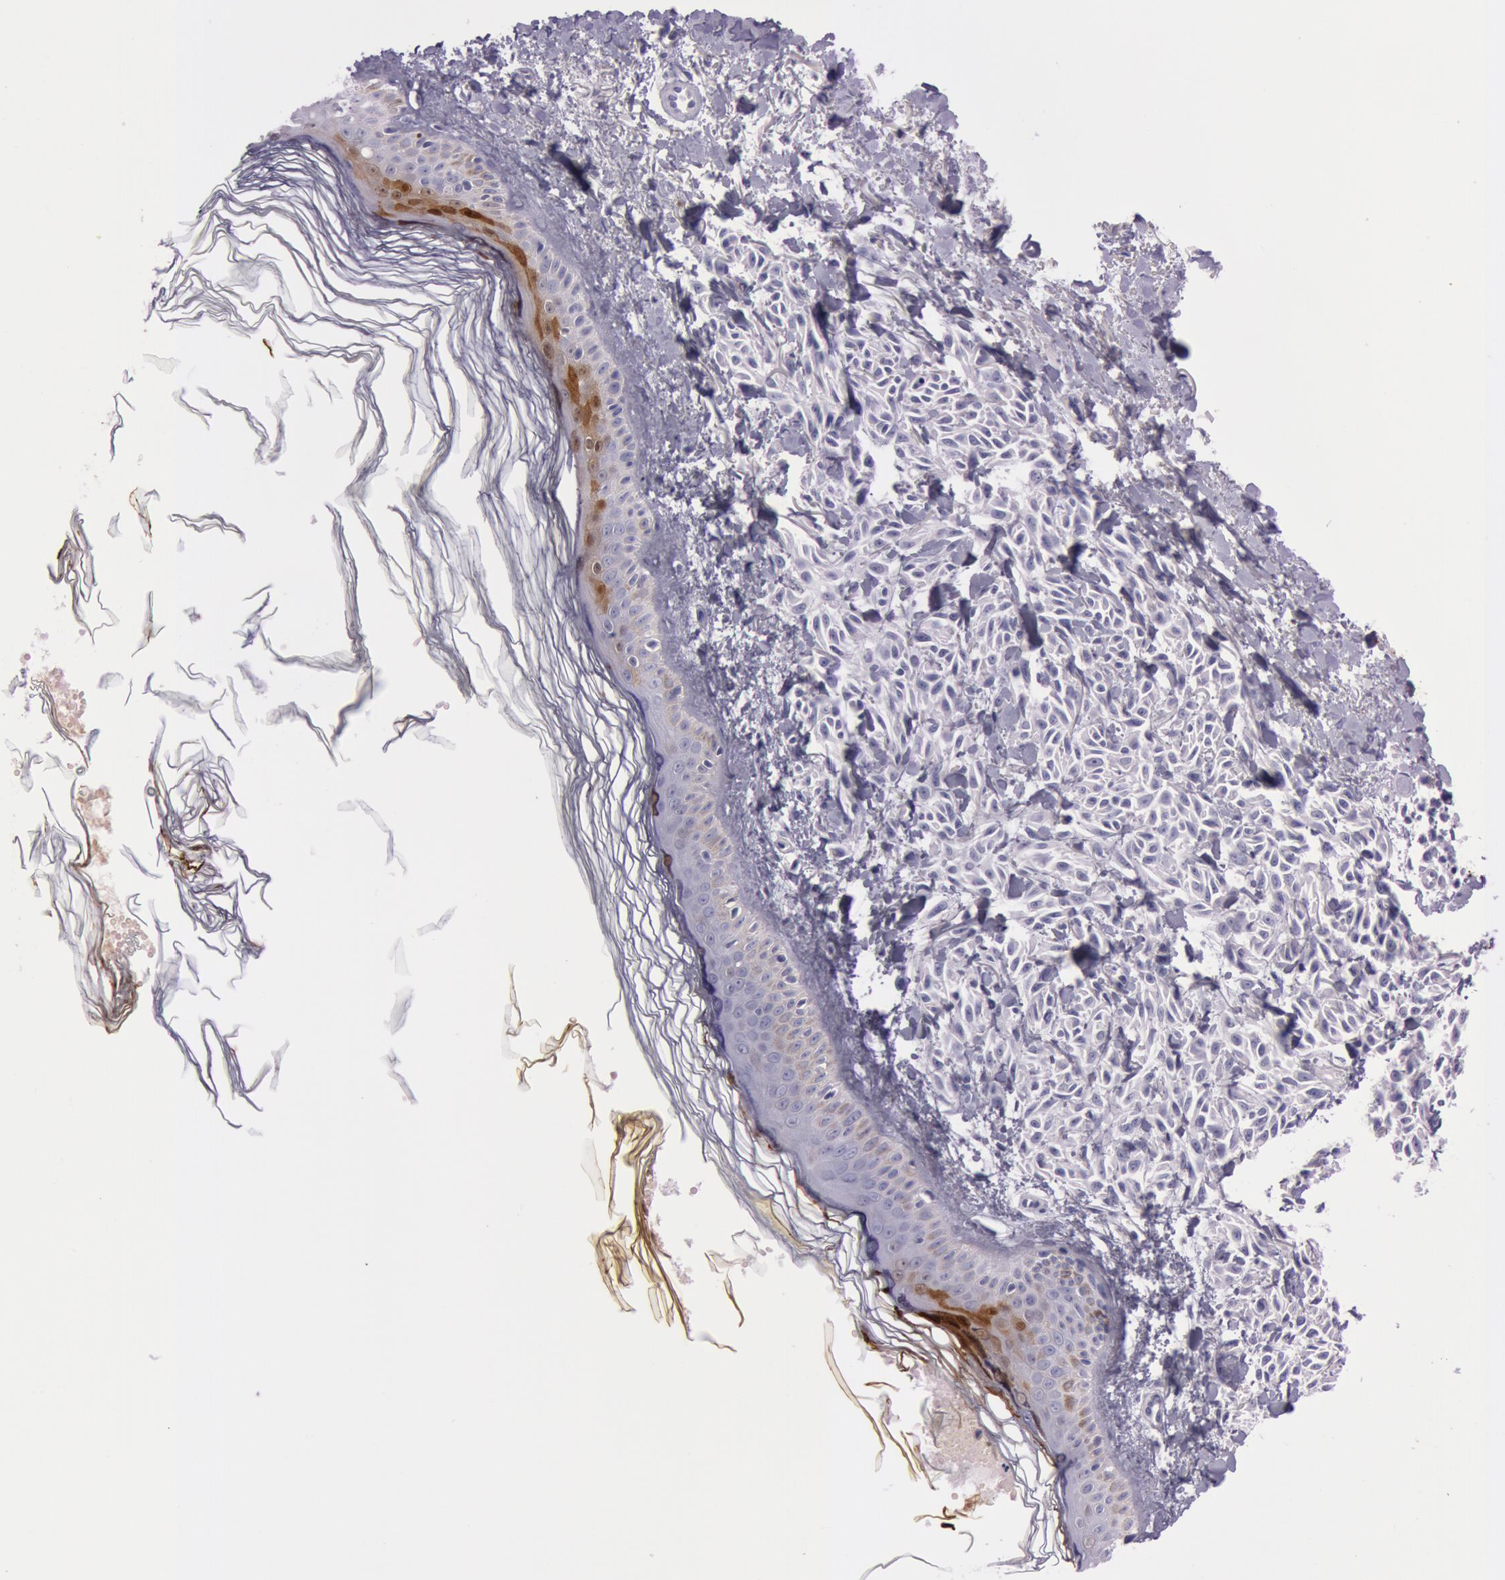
{"staining": {"intensity": "negative", "quantity": "none", "location": "none"}, "tissue": "melanoma", "cell_type": "Tumor cells", "image_type": "cancer", "snomed": [{"axis": "morphology", "description": "Malignant melanoma, NOS"}, {"axis": "topography", "description": "Skin"}], "caption": "Tumor cells are negative for protein expression in human malignant melanoma.", "gene": "S100A7", "patient": {"sex": "female", "age": 73}}